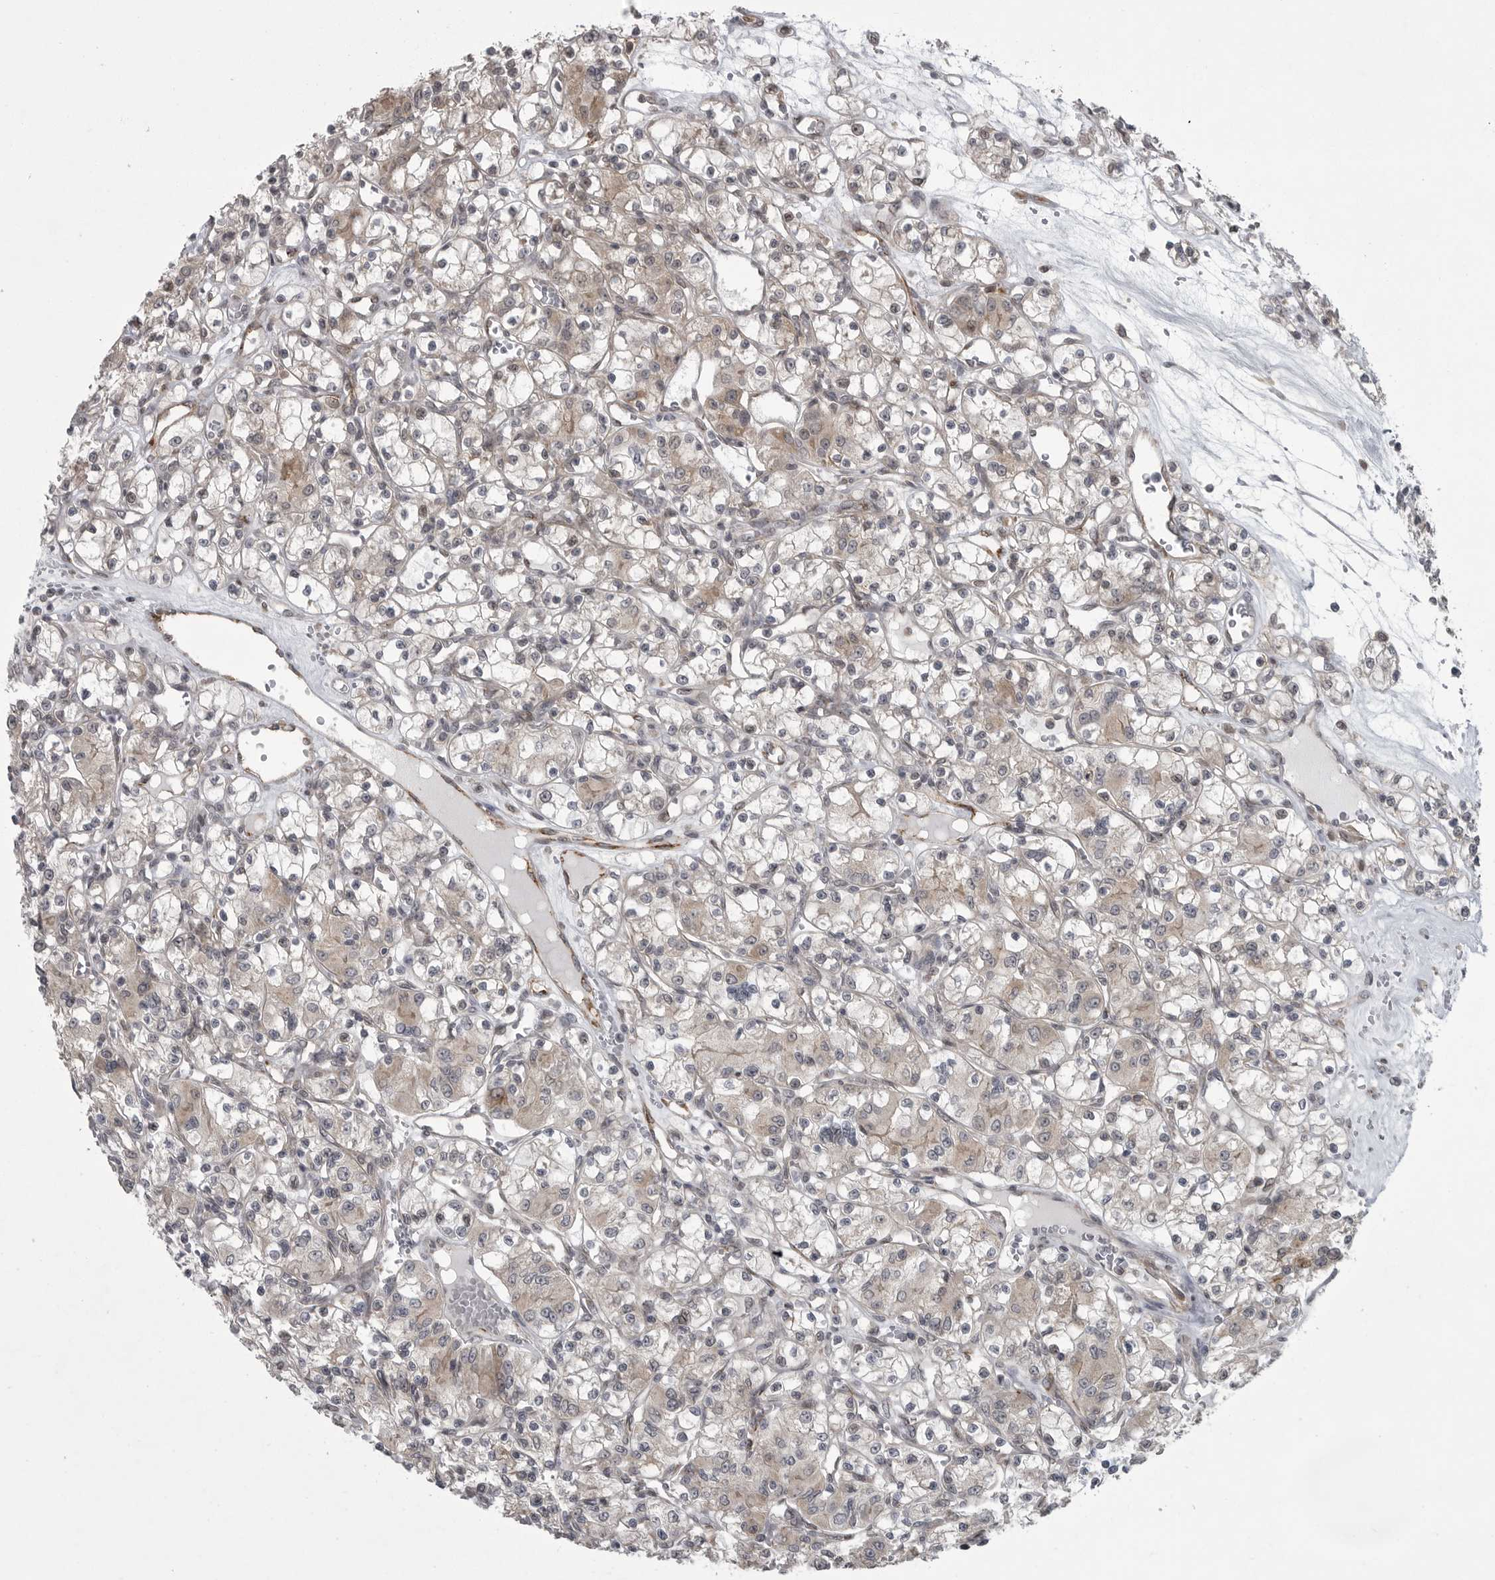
{"staining": {"intensity": "weak", "quantity": "25%-75%", "location": "cytoplasmic/membranous"}, "tissue": "renal cancer", "cell_type": "Tumor cells", "image_type": "cancer", "snomed": [{"axis": "morphology", "description": "Adenocarcinoma, NOS"}, {"axis": "topography", "description": "Kidney"}], "caption": "Protein analysis of renal cancer tissue reveals weak cytoplasmic/membranous positivity in about 25%-75% of tumor cells.", "gene": "PPP1R9A", "patient": {"sex": "female", "age": 59}}